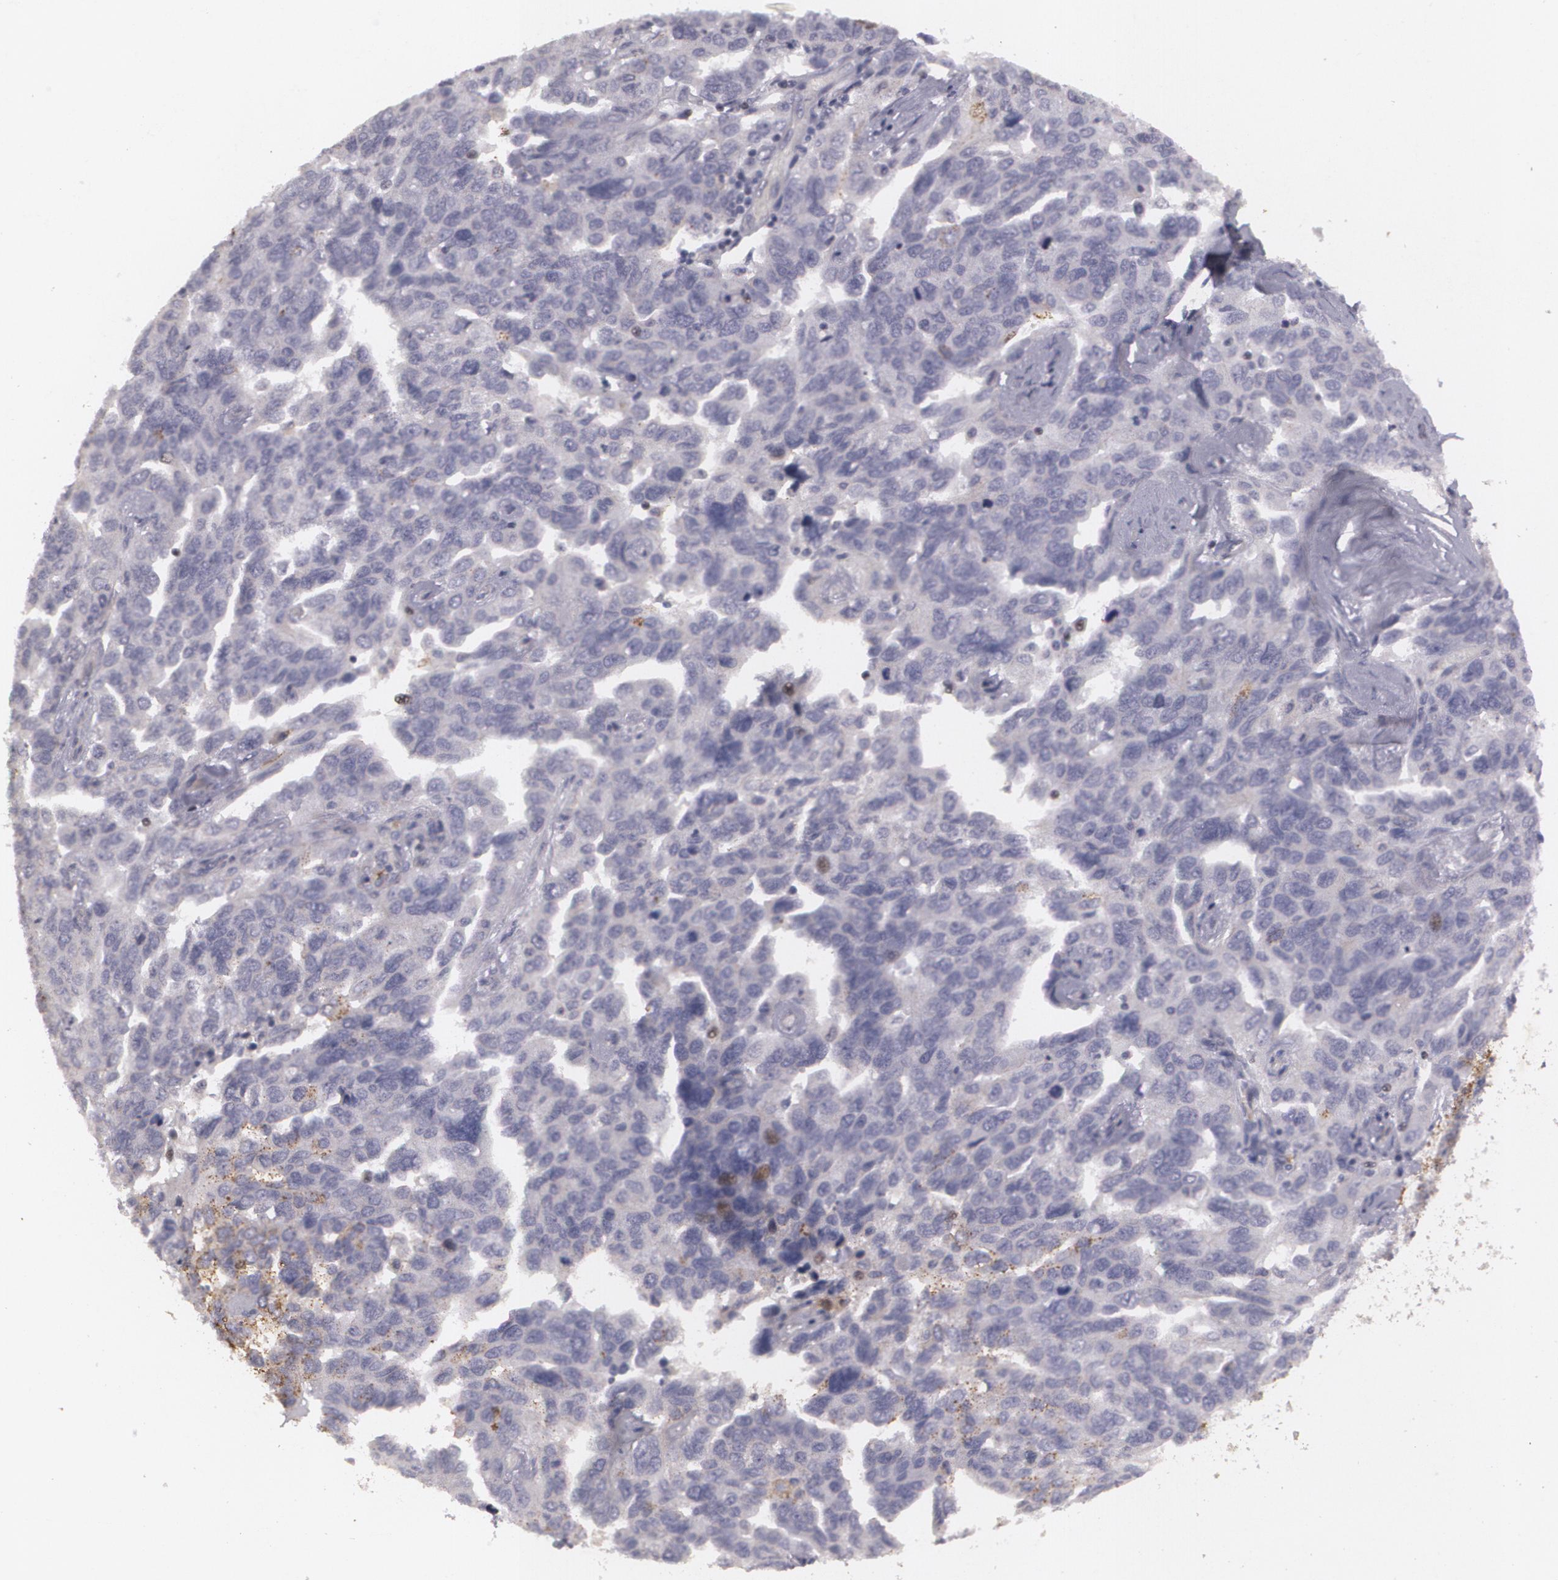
{"staining": {"intensity": "weak", "quantity": ">75%", "location": "cytoplasmic/membranous"}, "tissue": "ovarian cancer", "cell_type": "Tumor cells", "image_type": "cancer", "snomed": [{"axis": "morphology", "description": "Cystadenocarcinoma, serous, NOS"}, {"axis": "topography", "description": "Ovary"}], "caption": "A micrograph showing weak cytoplasmic/membranous expression in approximately >75% of tumor cells in ovarian serous cystadenocarcinoma, as visualized by brown immunohistochemical staining.", "gene": "KCNA4", "patient": {"sex": "female", "age": 64}}